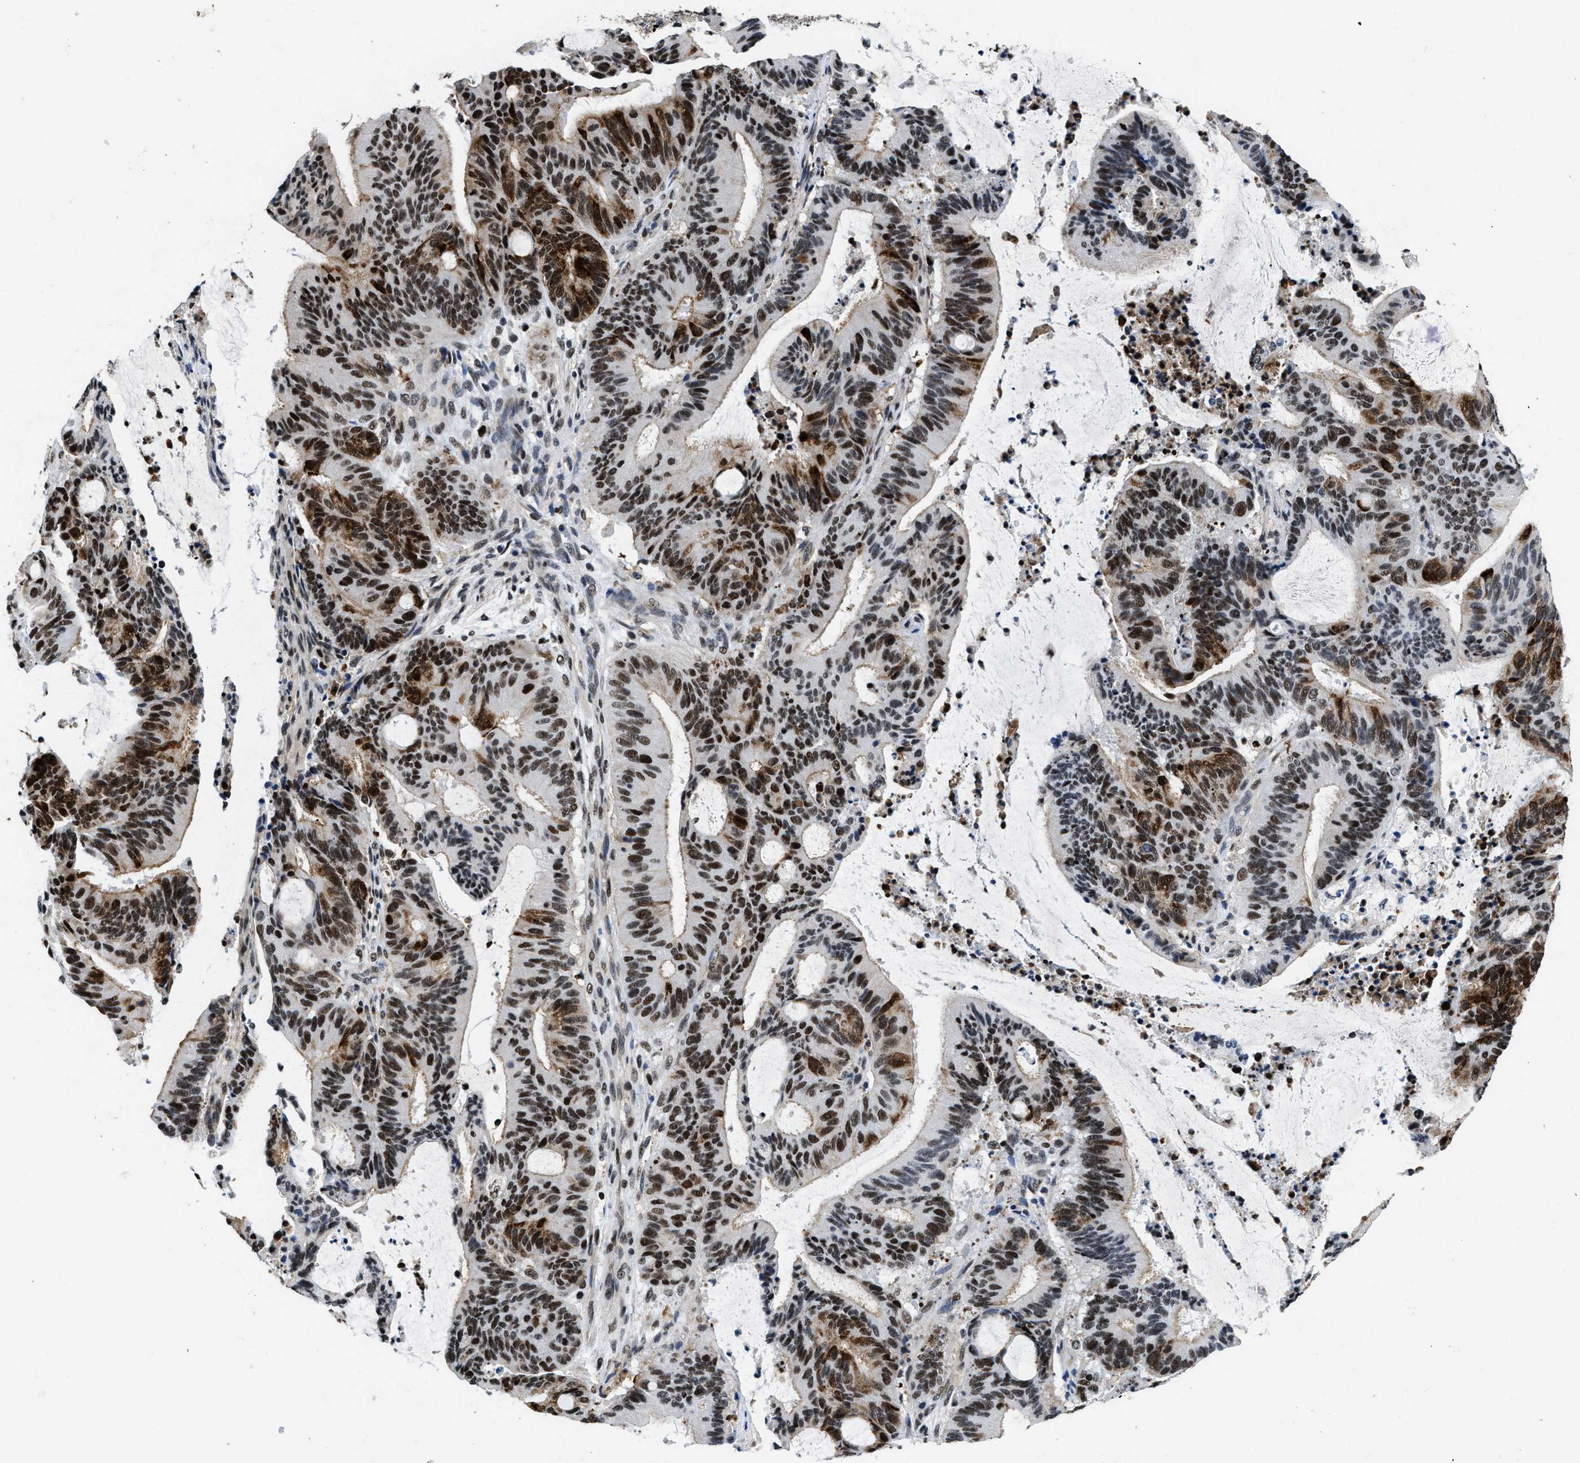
{"staining": {"intensity": "strong", "quantity": ">75%", "location": "cytoplasmic/membranous,nuclear"}, "tissue": "liver cancer", "cell_type": "Tumor cells", "image_type": "cancer", "snomed": [{"axis": "morphology", "description": "Cholangiocarcinoma"}, {"axis": "topography", "description": "Liver"}], "caption": "DAB immunohistochemical staining of liver cancer (cholangiocarcinoma) reveals strong cytoplasmic/membranous and nuclear protein expression in approximately >75% of tumor cells.", "gene": "SUPT16H", "patient": {"sex": "female", "age": 73}}